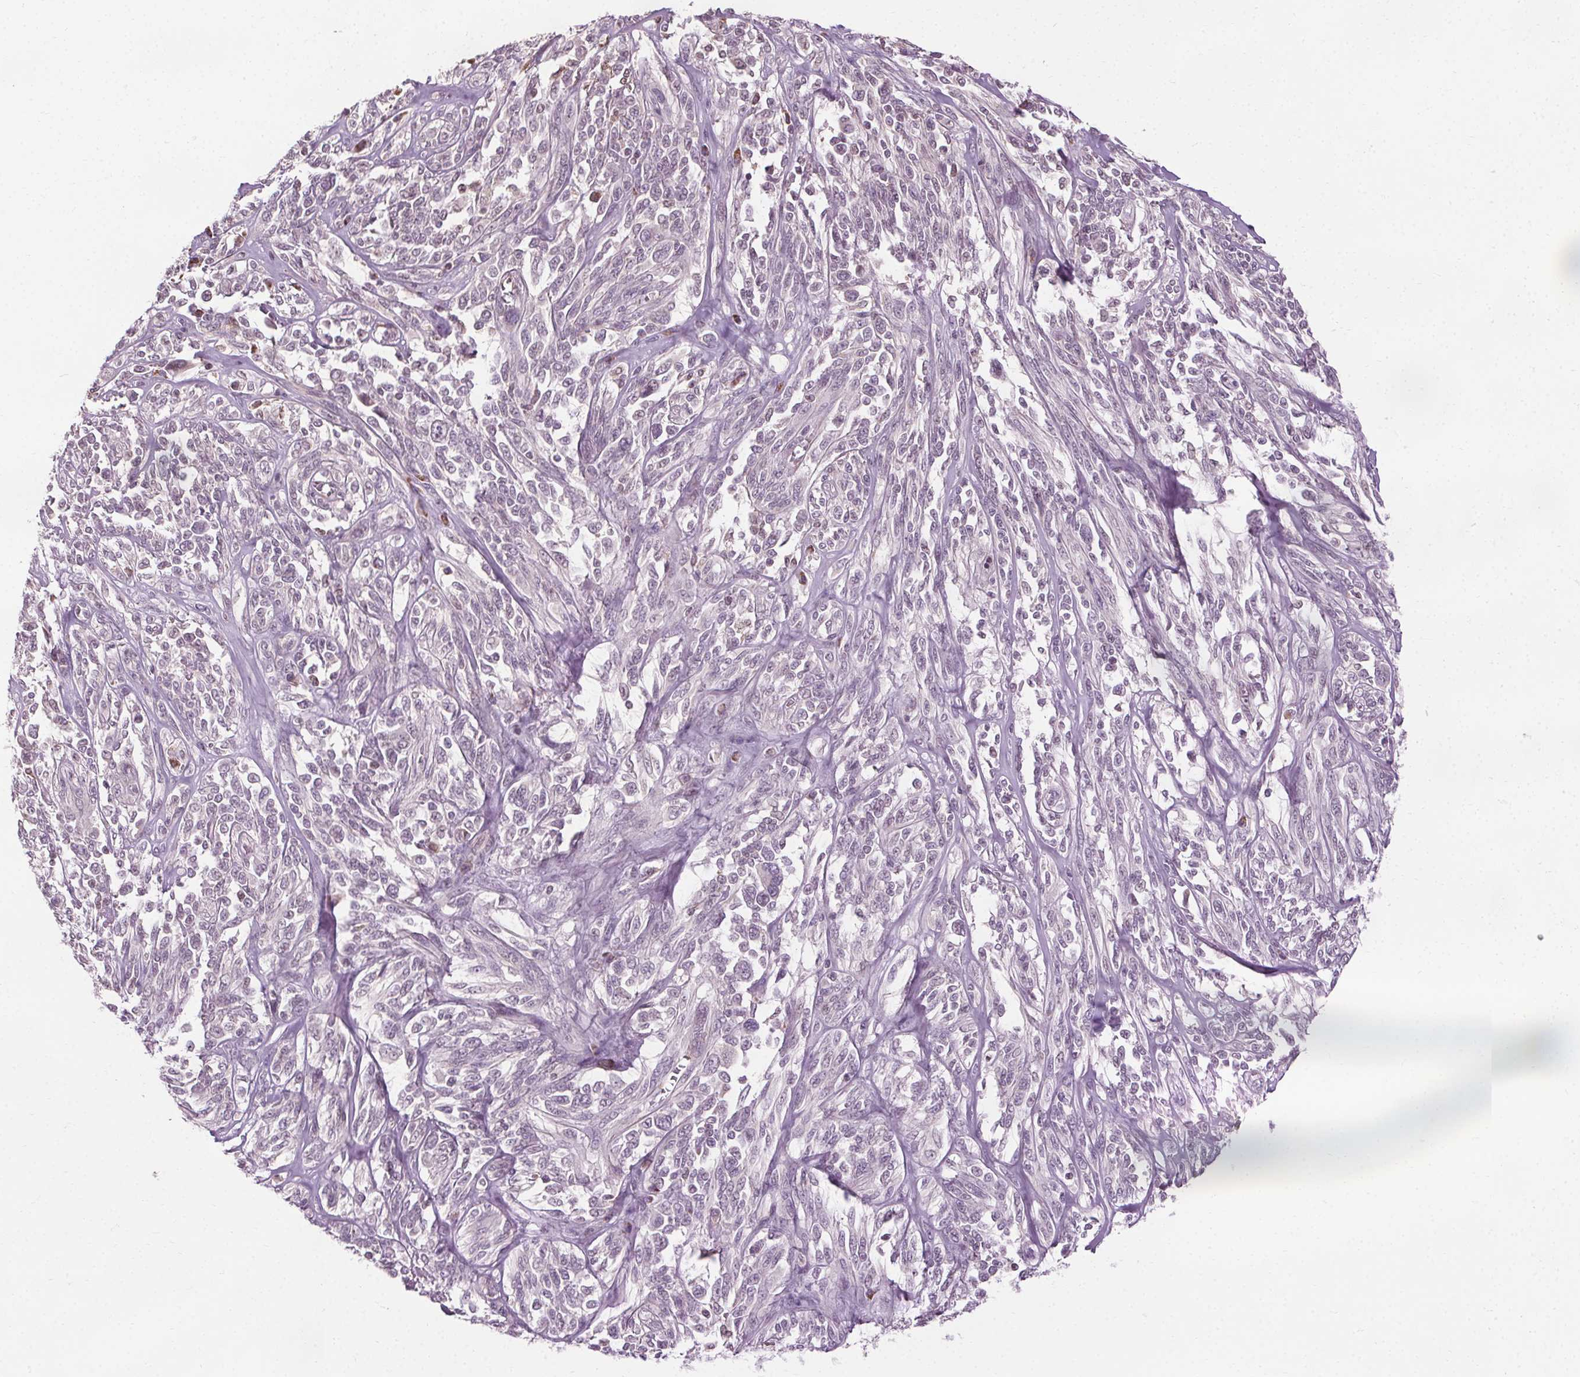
{"staining": {"intensity": "negative", "quantity": "none", "location": "none"}, "tissue": "melanoma", "cell_type": "Tumor cells", "image_type": "cancer", "snomed": [{"axis": "morphology", "description": "Malignant melanoma, NOS"}, {"axis": "topography", "description": "Skin"}], "caption": "There is no significant positivity in tumor cells of malignant melanoma.", "gene": "LFNG", "patient": {"sex": "female", "age": 91}}